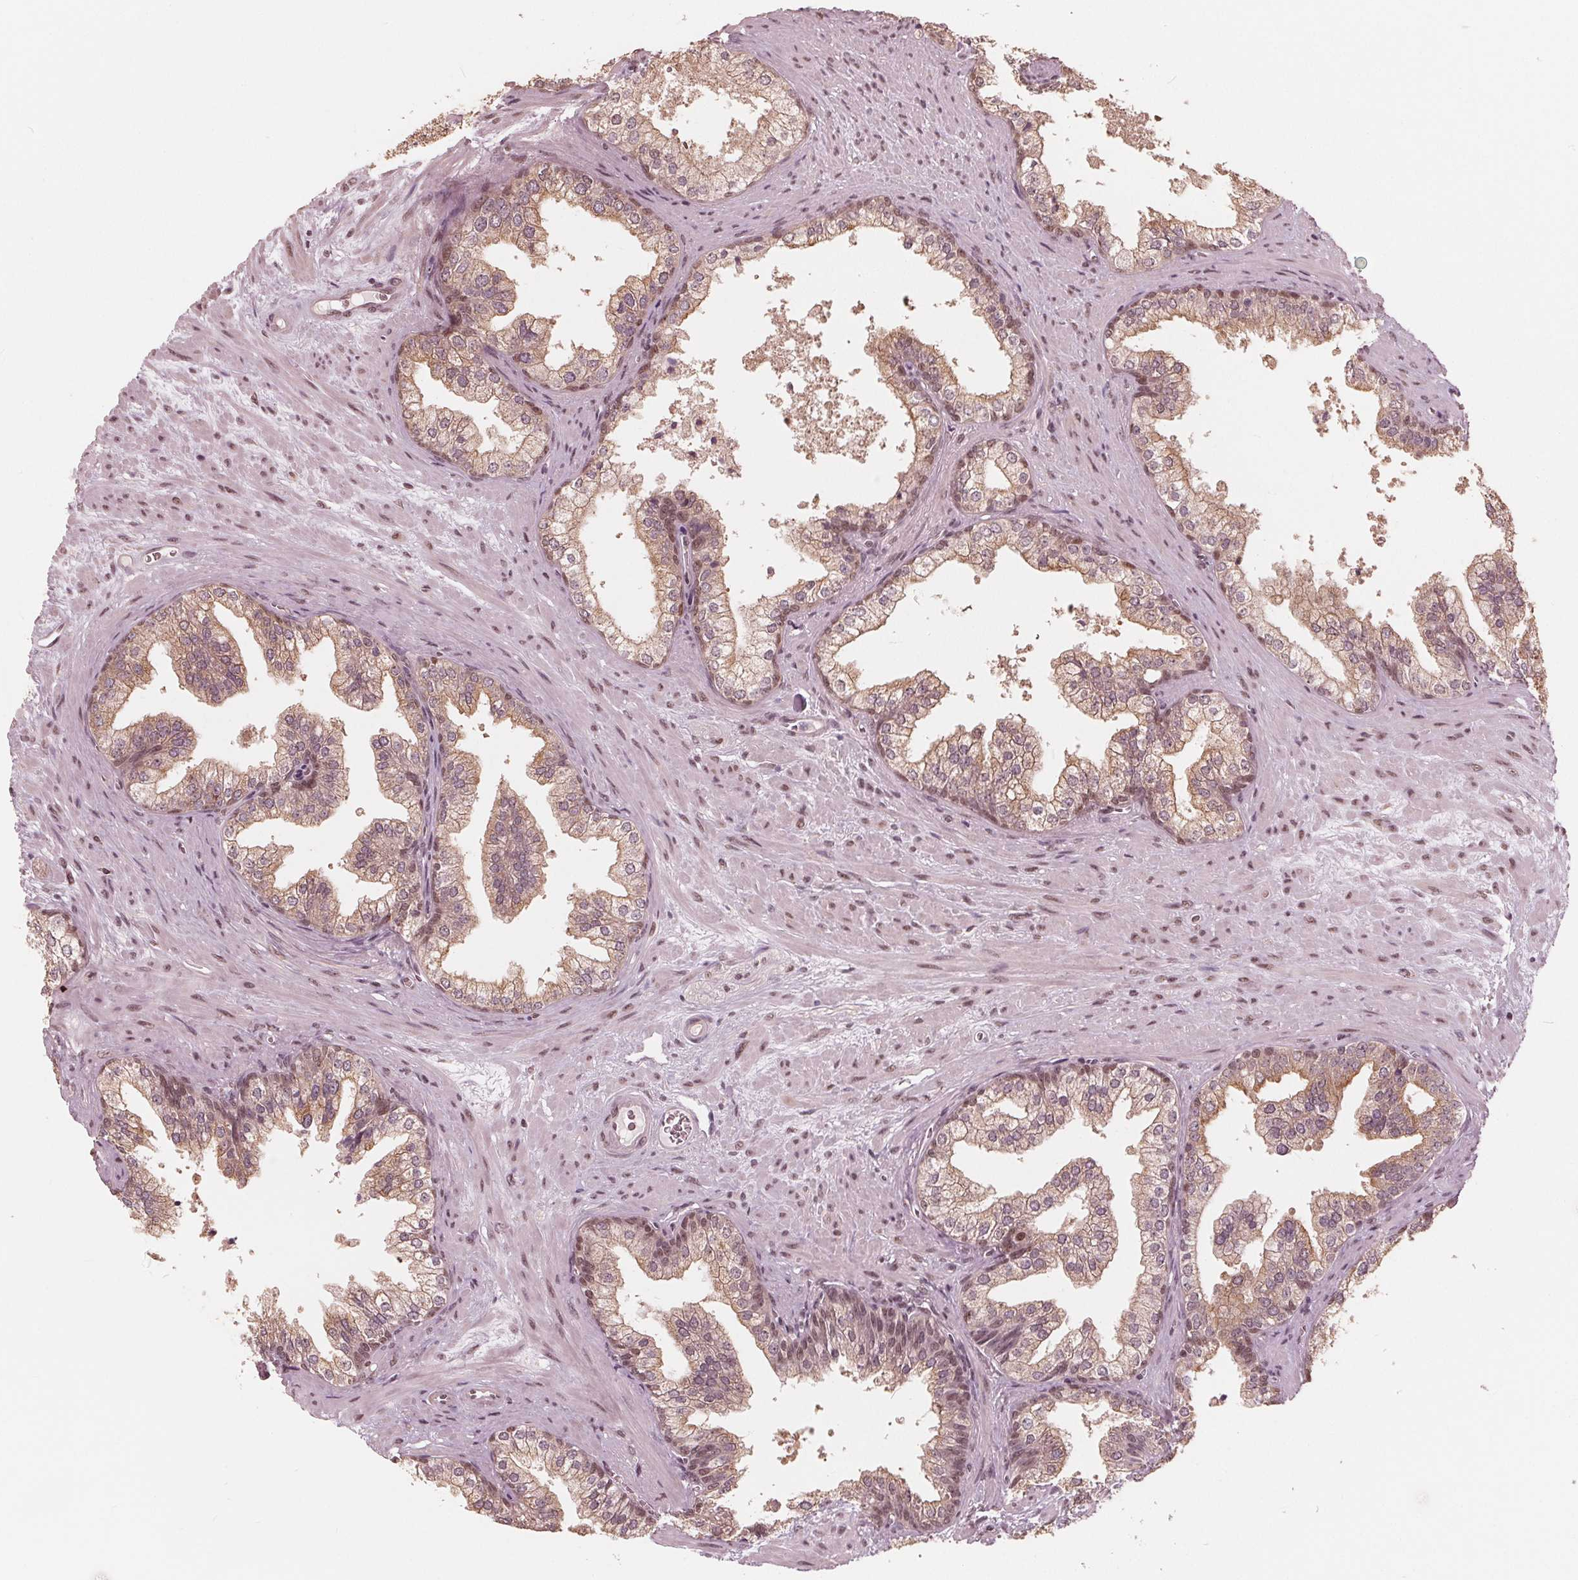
{"staining": {"intensity": "weak", "quantity": ">75%", "location": "cytoplasmic/membranous"}, "tissue": "prostate", "cell_type": "Glandular cells", "image_type": "normal", "snomed": [{"axis": "morphology", "description": "Normal tissue, NOS"}, {"axis": "topography", "description": "Prostate"}], "caption": "Normal prostate was stained to show a protein in brown. There is low levels of weak cytoplasmic/membranous positivity in approximately >75% of glandular cells. Ihc stains the protein of interest in brown and the nuclei are stained blue.", "gene": "HIRIP3", "patient": {"sex": "male", "age": 79}}